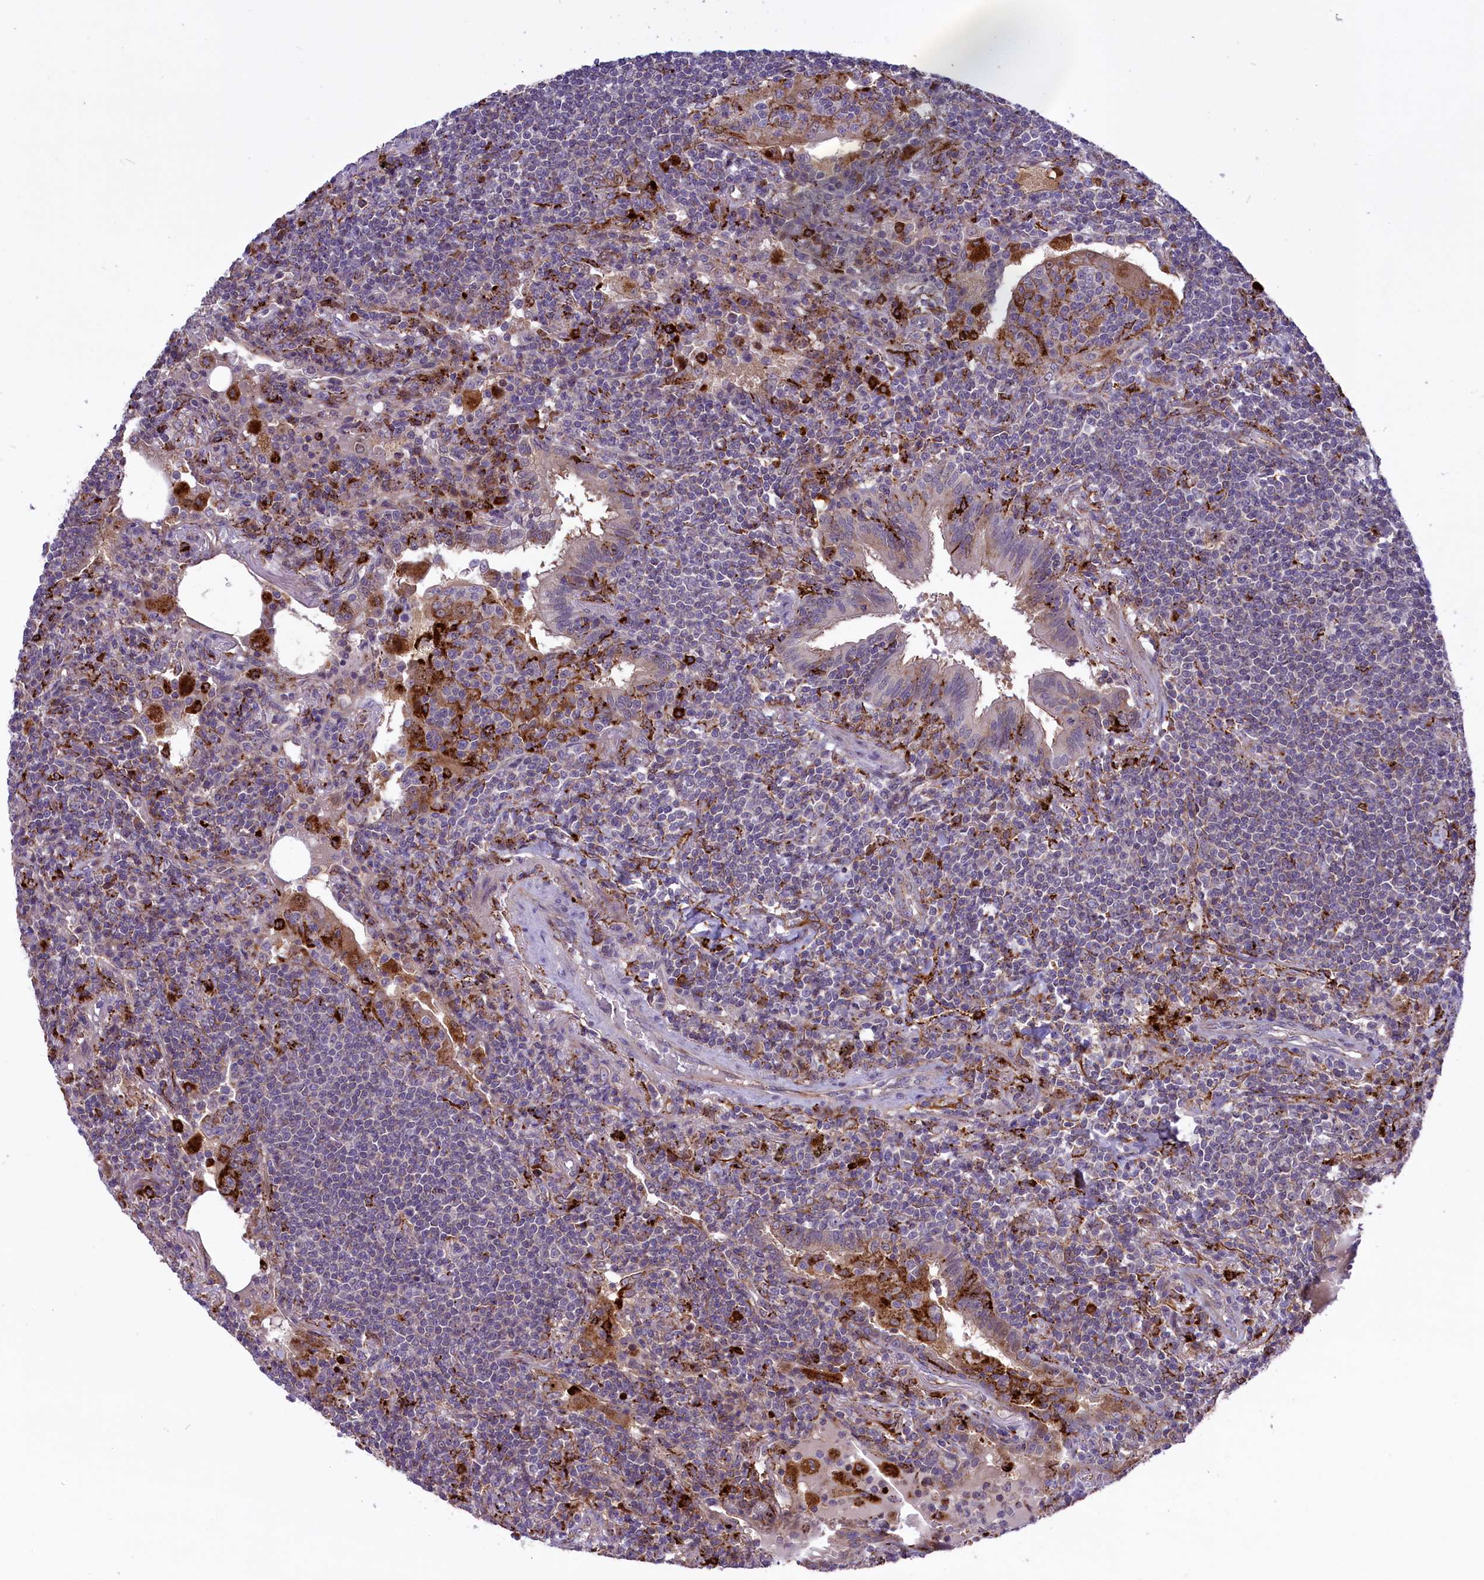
{"staining": {"intensity": "negative", "quantity": "none", "location": "none"}, "tissue": "lymphoma", "cell_type": "Tumor cells", "image_type": "cancer", "snomed": [{"axis": "morphology", "description": "Malignant lymphoma, non-Hodgkin's type, Low grade"}, {"axis": "topography", "description": "Lung"}], "caption": "The IHC micrograph has no significant expression in tumor cells of low-grade malignant lymphoma, non-Hodgkin's type tissue.", "gene": "MAN2B1", "patient": {"sex": "female", "age": 71}}